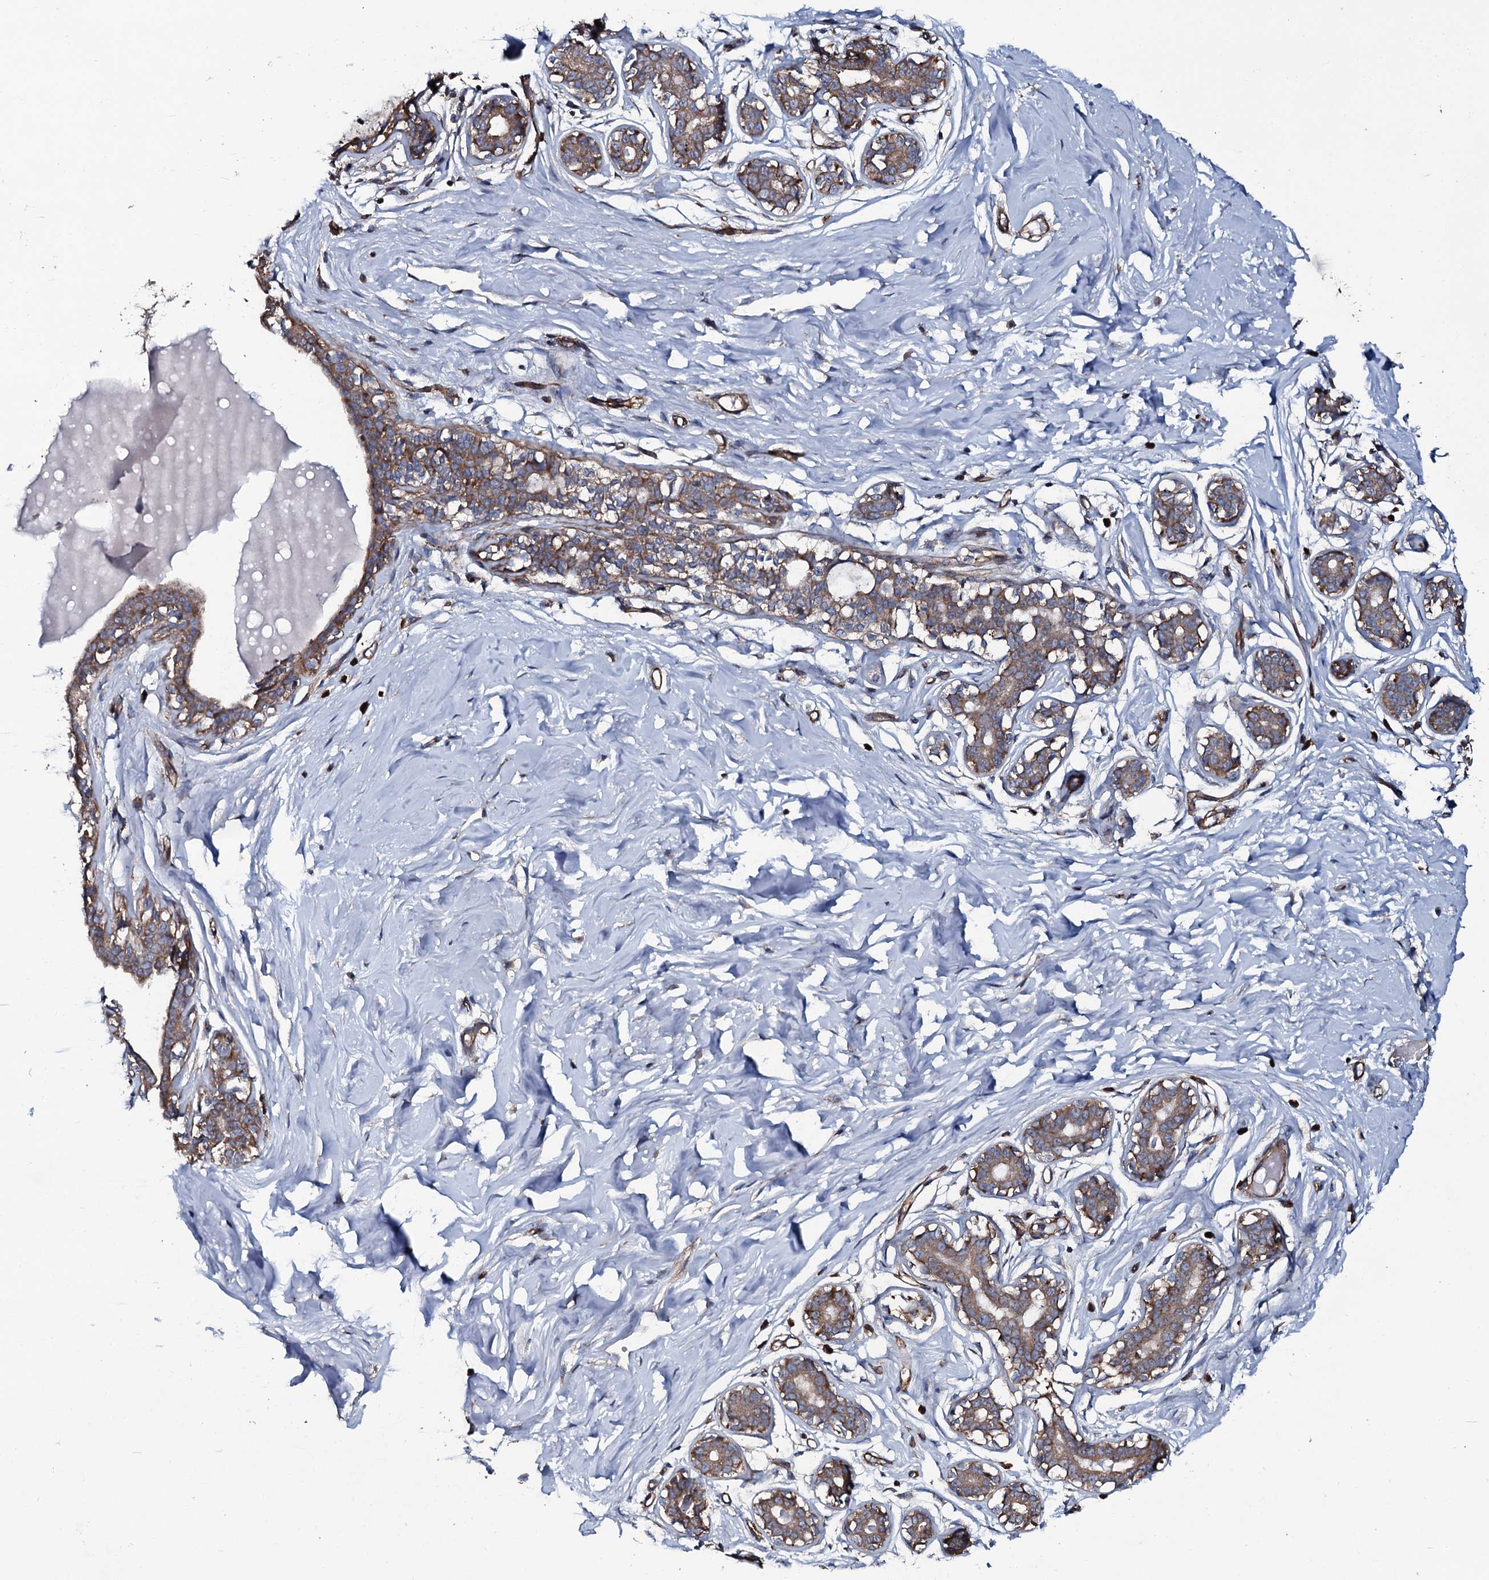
{"staining": {"intensity": "negative", "quantity": "none", "location": "none"}, "tissue": "breast", "cell_type": "Adipocytes", "image_type": "normal", "snomed": [{"axis": "morphology", "description": "Normal tissue, NOS"}, {"axis": "morphology", "description": "Adenoma, NOS"}, {"axis": "topography", "description": "Breast"}], "caption": "Immunohistochemistry (IHC) of benign breast displays no positivity in adipocytes.", "gene": "USPL1", "patient": {"sex": "female", "age": 23}}